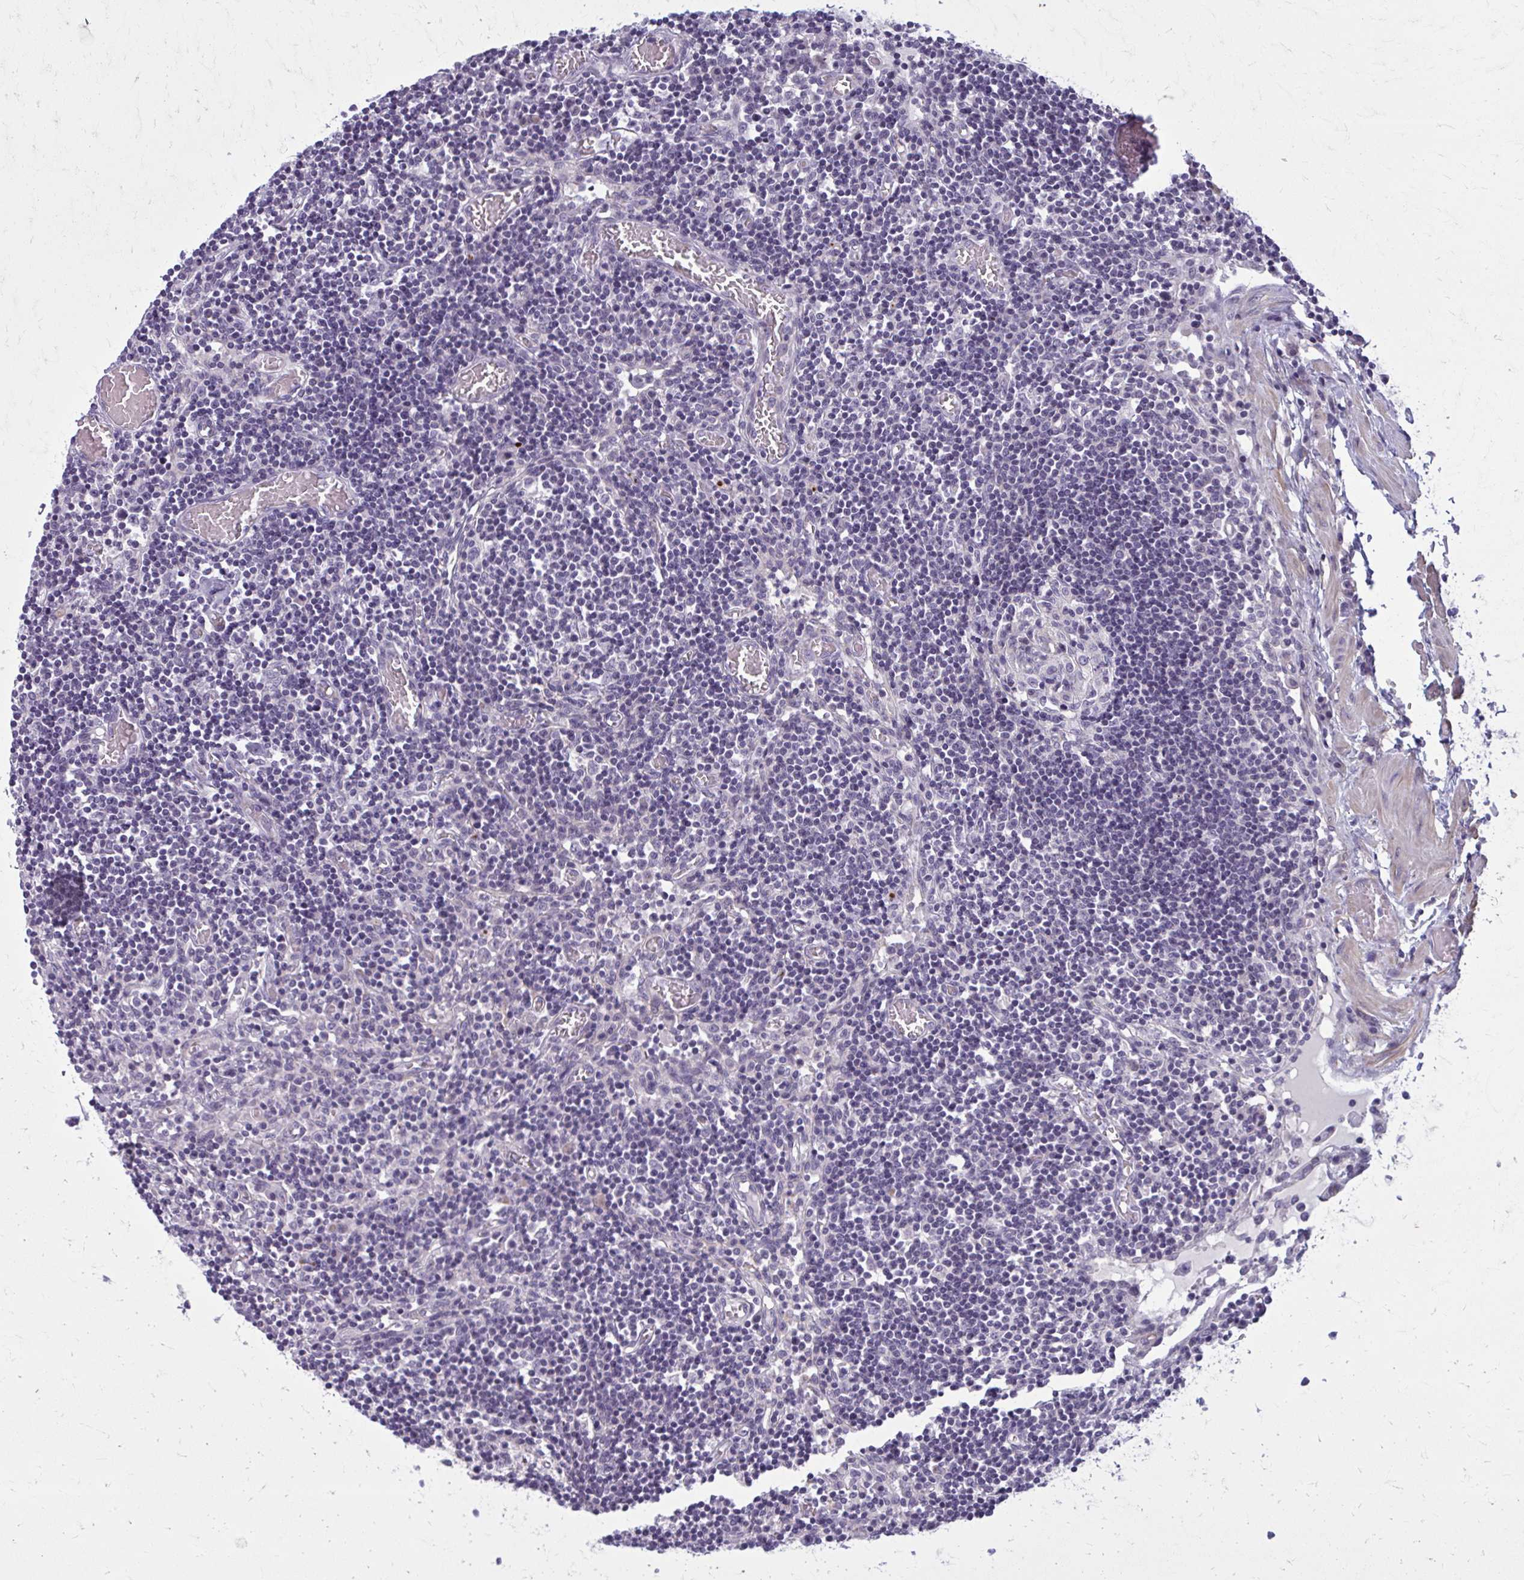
{"staining": {"intensity": "negative", "quantity": "none", "location": "none"}, "tissue": "lymph node", "cell_type": "Germinal center cells", "image_type": "normal", "snomed": [{"axis": "morphology", "description": "Normal tissue, NOS"}, {"axis": "topography", "description": "Lymph node"}], "caption": "The immunohistochemistry (IHC) image has no significant positivity in germinal center cells of lymph node.", "gene": "NUMBL", "patient": {"sex": "male", "age": 66}}